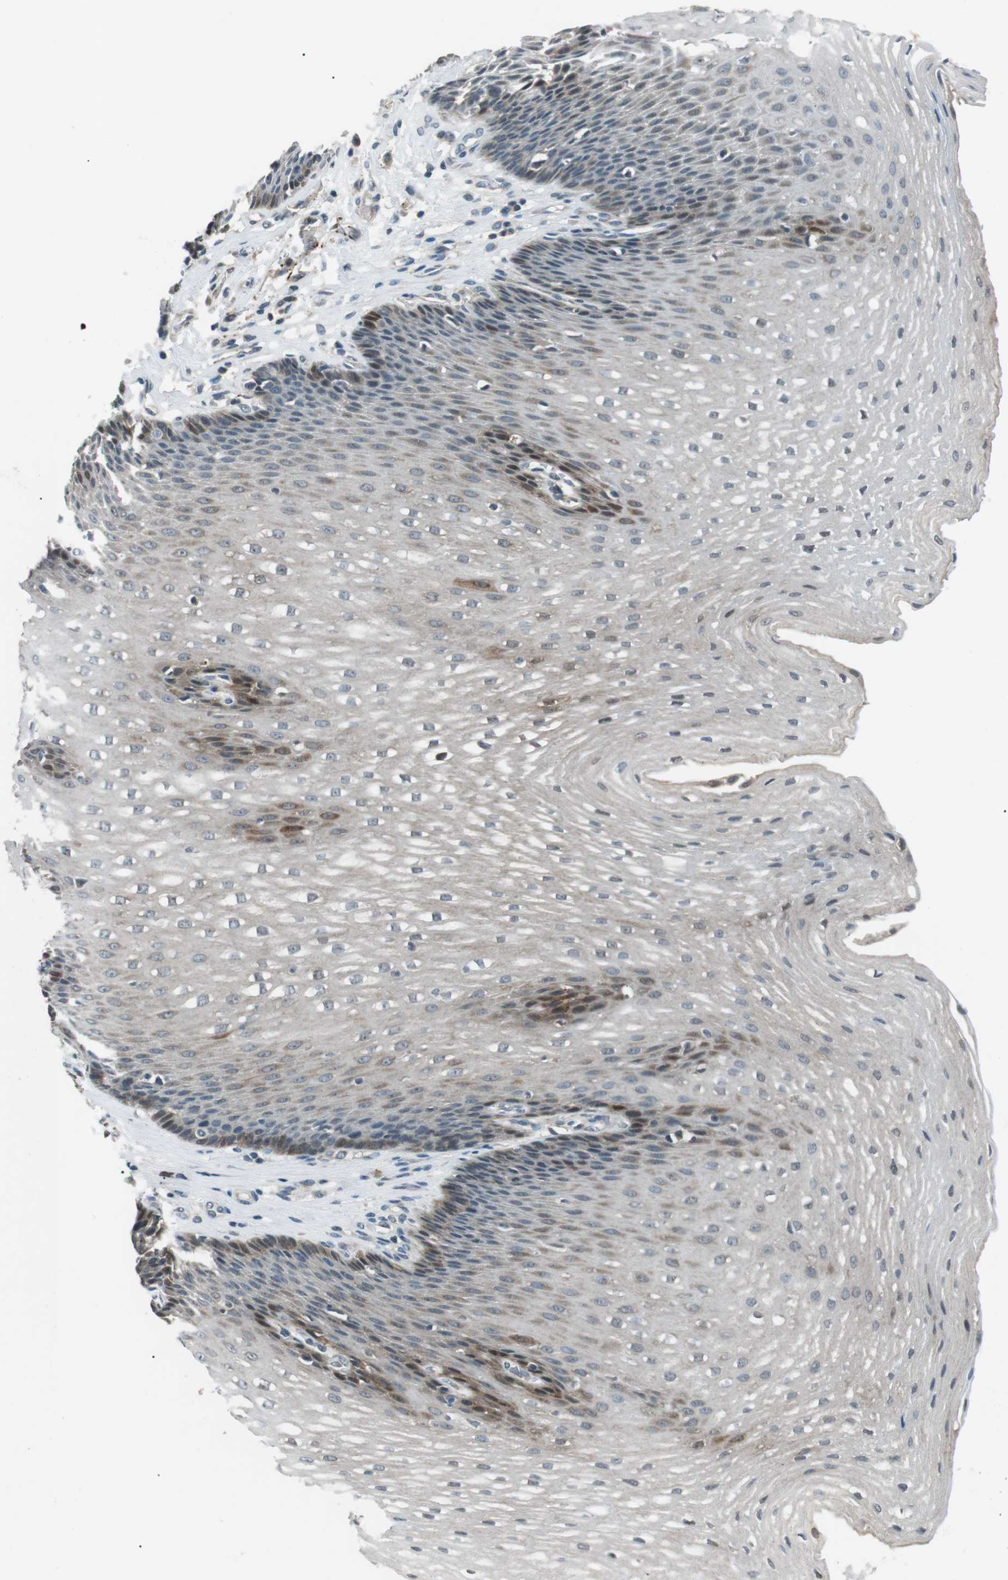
{"staining": {"intensity": "moderate", "quantity": "<25%", "location": "cytoplasmic/membranous"}, "tissue": "esophagus", "cell_type": "Squamous epithelial cells", "image_type": "normal", "snomed": [{"axis": "morphology", "description": "Normal tissue, NOS"}, {"axis": "topography", "description": "Esophagus"}], "caption": "A photomicrograph of esophagus stained for a protein exhibits moderate cytoplasmic/membranous brown staining in squamous epithelial cells.", "gene": "NEK7", "patient": {"sex": "male", "age": 48}}